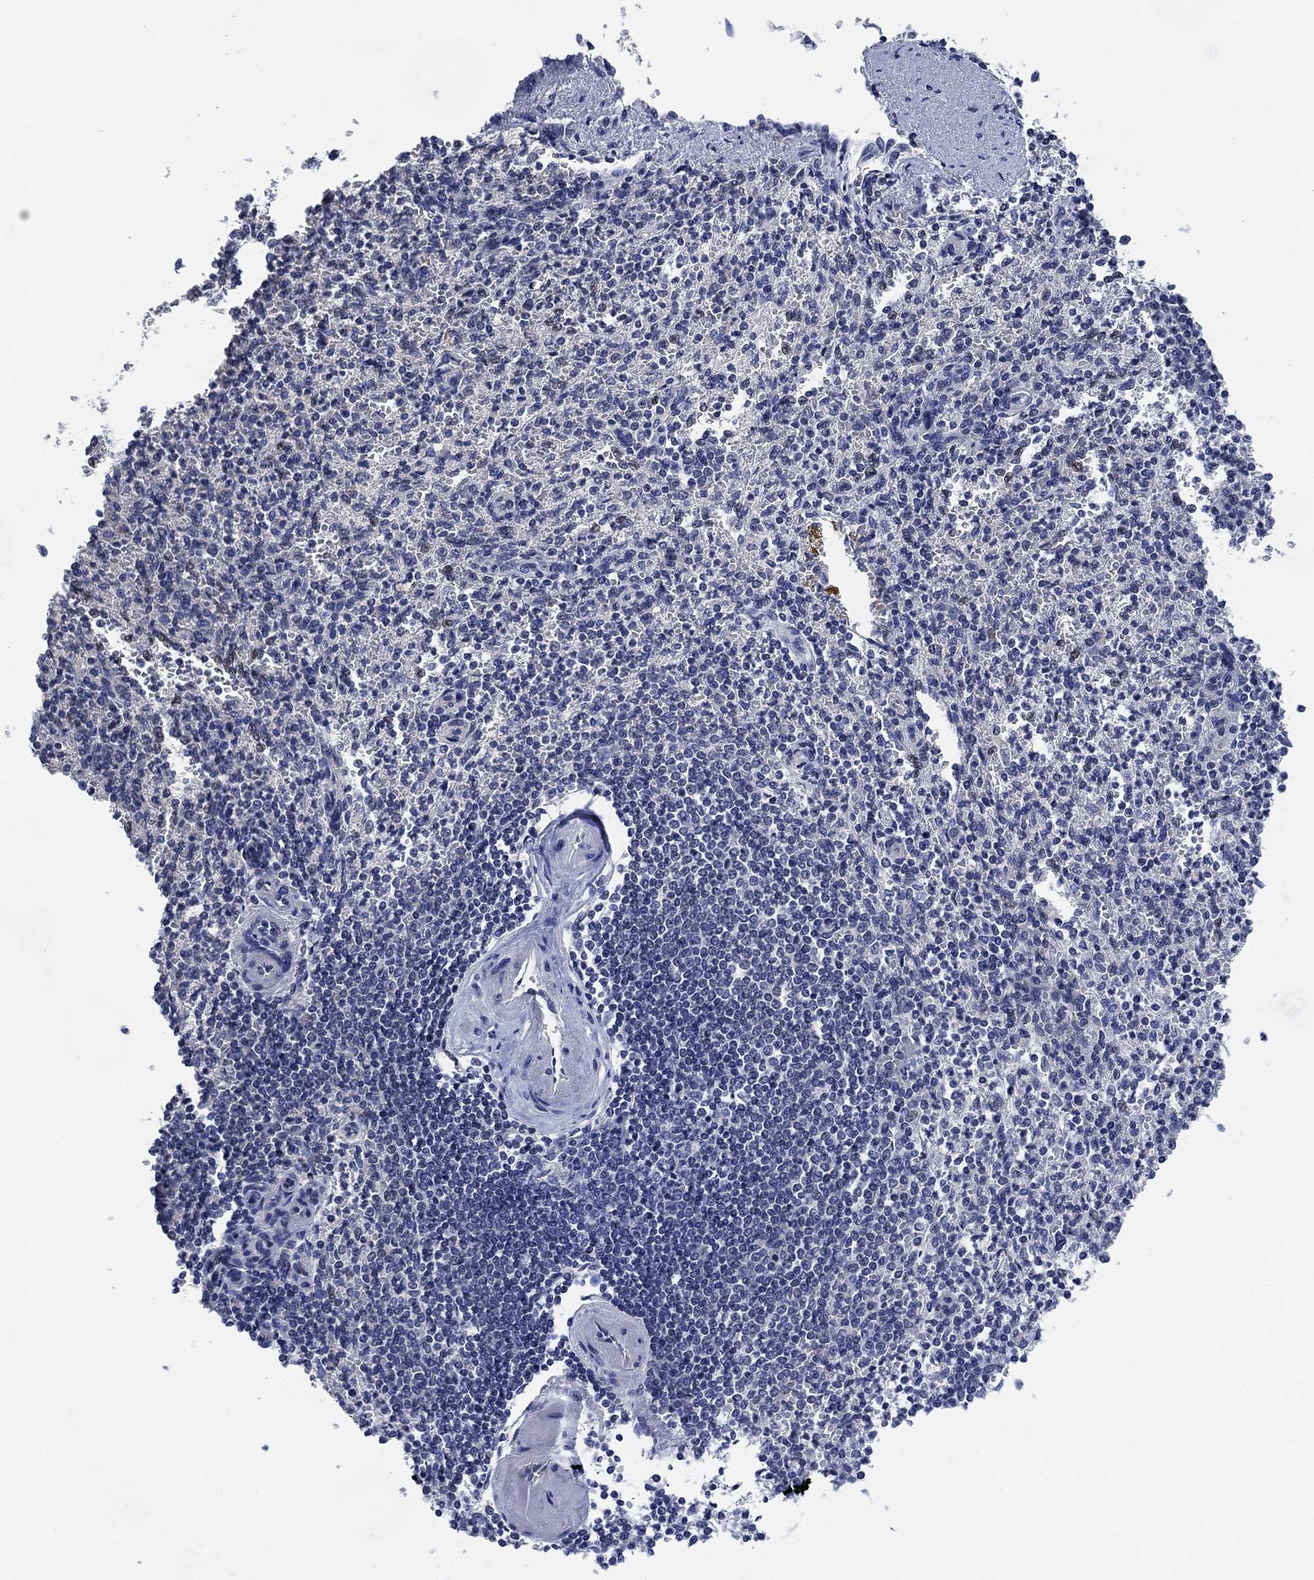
{"staining": {"intensity": "negative", "quantity": "none", "location": "none"}, "tissue": "spleen", "cell_type": "Cells in red pulp", "image_type": "normal", "snomed": [{"axis": "morphology", "description": "Normal tissue, NOS"}, {"axis": "topography", "description": "Spleen"}], "caption": "Immunohistochemistry of normal human spleen shows no staining in cells in red pulp. (Immunohistochemistry (ihc), brightfield microscopy, high magnification).", "gene": "DAZL", "patient": {"sex": "female", "age": 74}}